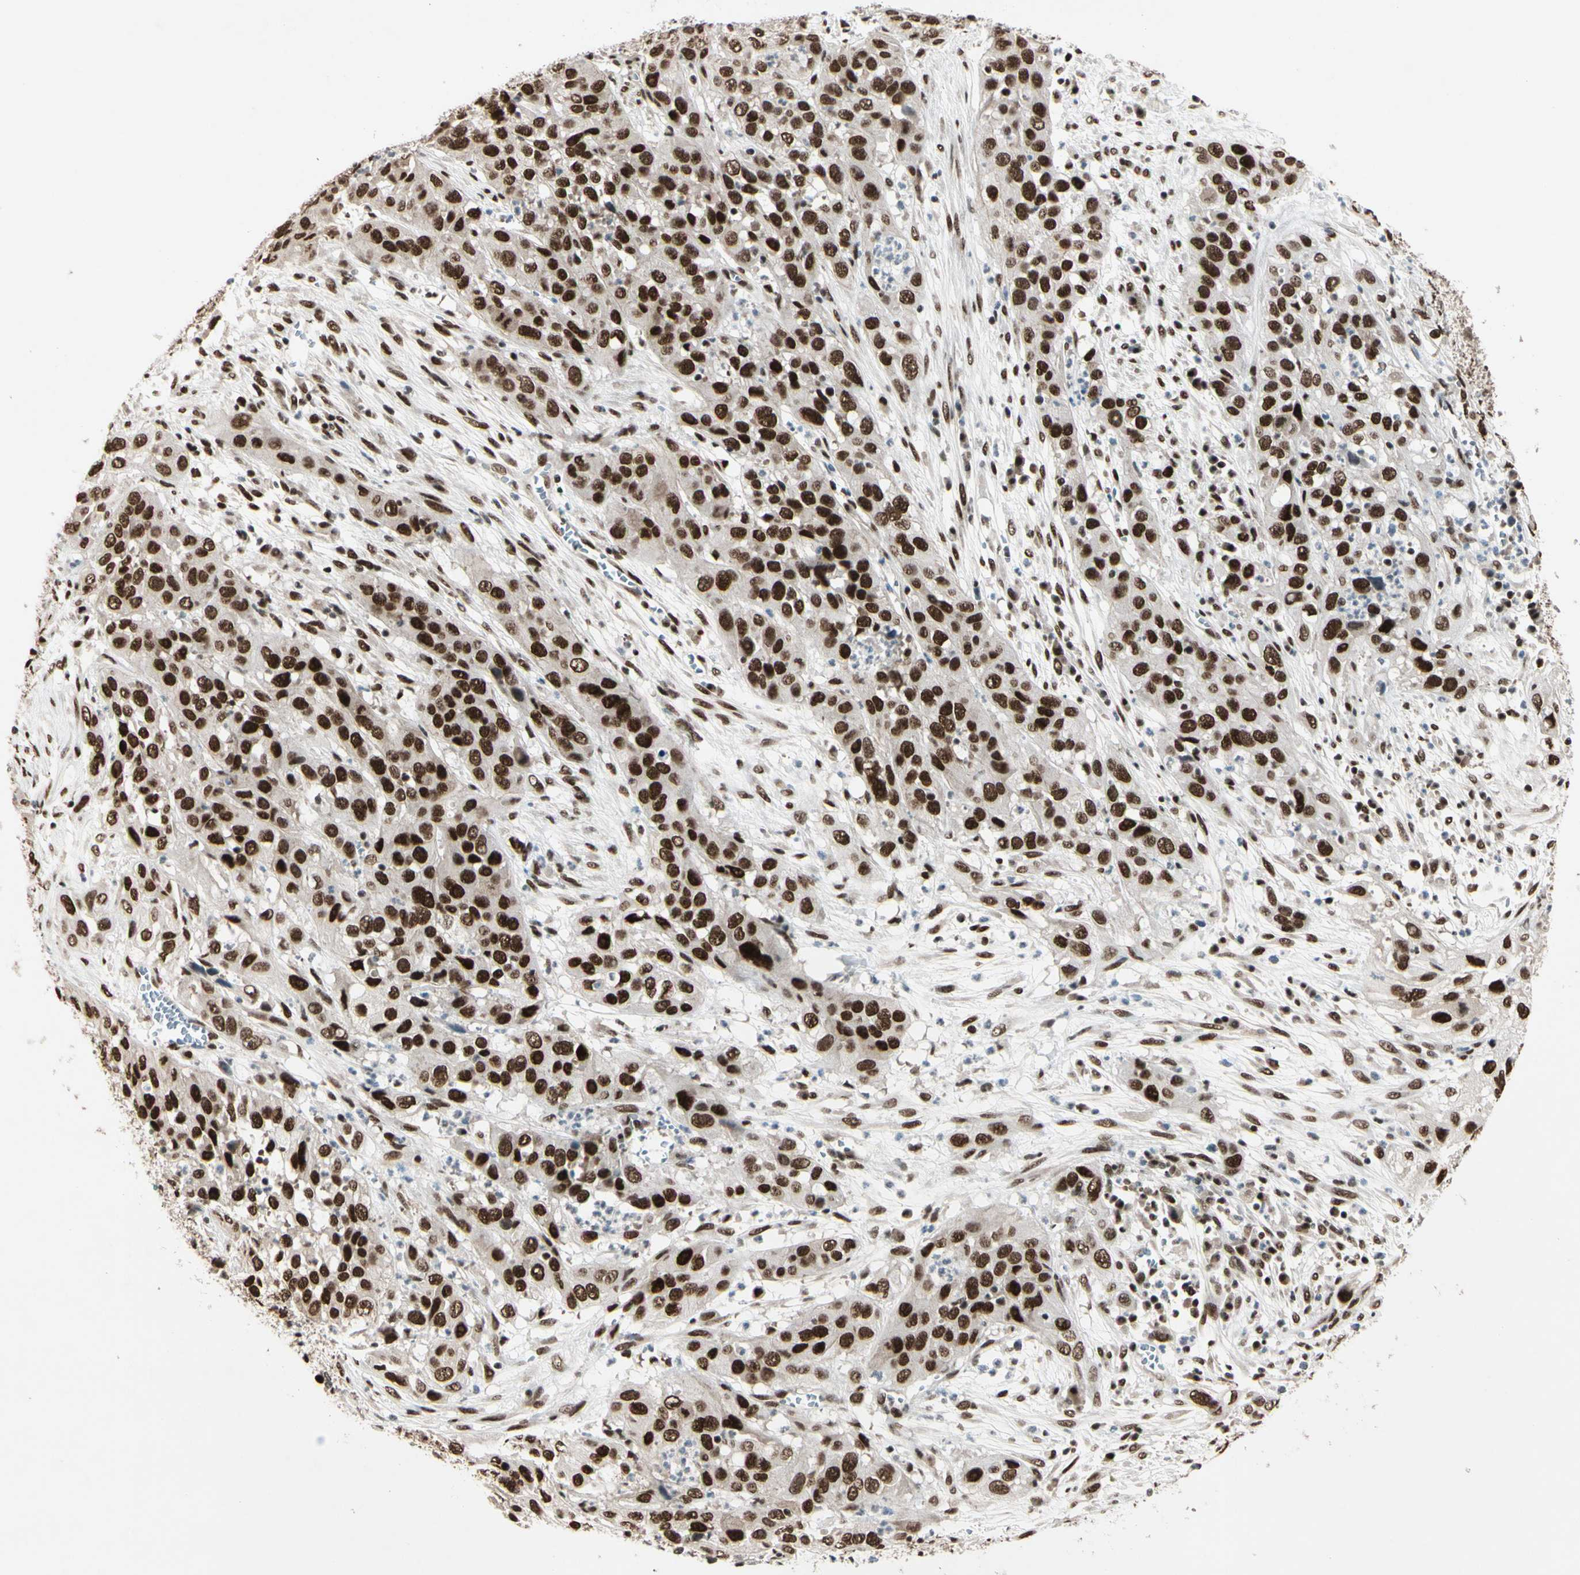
{"staining": {"intensity": "strong", "quantity": ">75%", "location": "nuclear"}, "tissue": "cervical cancer", "cell_type": "Tumor cells", "image_type": "cancer", "snomed": [{"axis": "morphology", "description": "Squamous cell carcinoma, NOS"}, {"axis": "topography", "description": "Cervix"}], "caption": "DAB immunohistochemical staining of cervical cancer (squamous cell carcinoma) shows strong nuclear protein expression in about >75% of tumor cells.", "gene": "CHAMP1", "patient": {"sex": "female", "age": 32}}